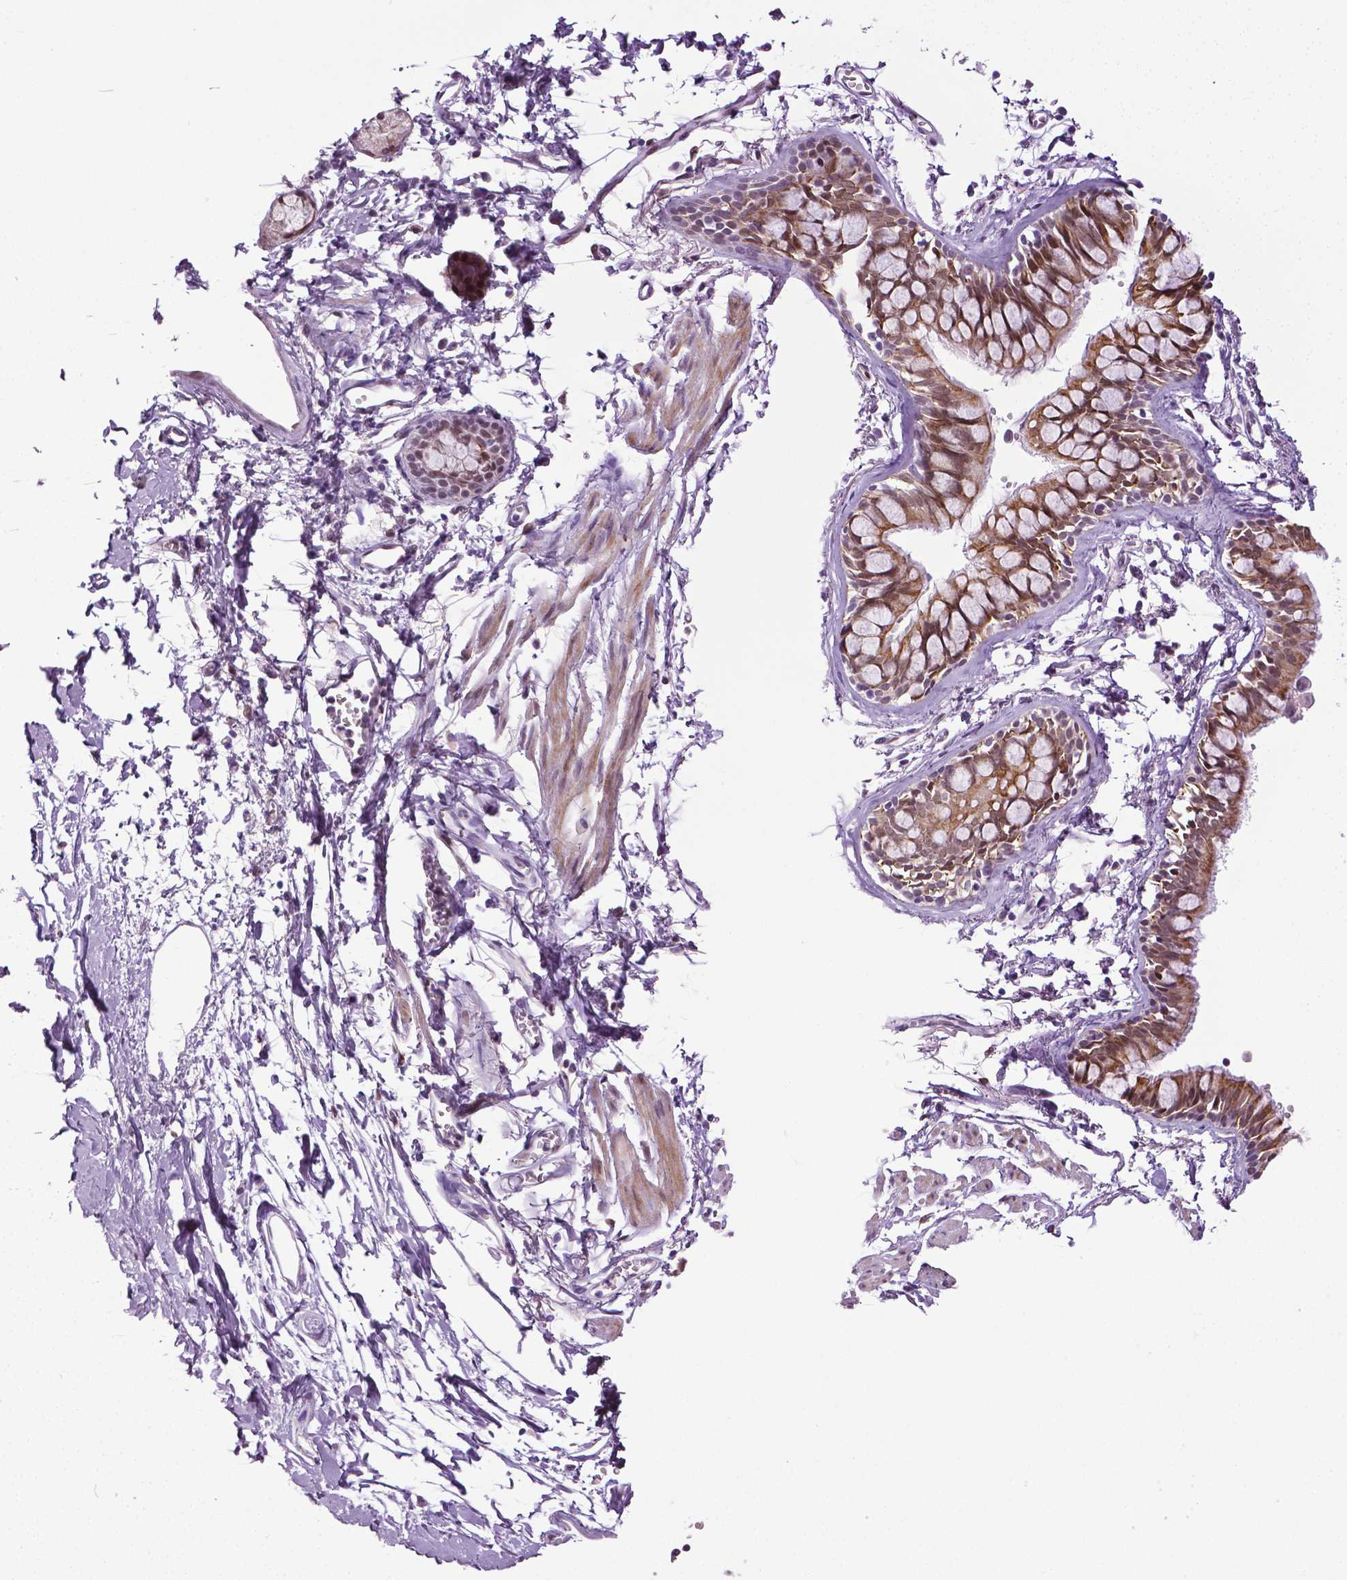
{"staining": {"intensity": "moderate", "quantity": "25%-75%", "location": "cytoplasmic/membranous,nuclear"}, "tissue": "bronchus", "cell_type": "Respiratory epithelial cells", "image_type": "normal", "snomed": [{"axis": "morphology", "description": "Normal tissue, NOS"}, {"axis": "topography", "description": "Cartilage tissue"}, {"axis": "topography", "description": "Bronchus"}], "caption": "Protein expression analysis of benign human bronchus reveals moderate cytoplasmic/membranous,nuclear staining in approximately 25%-75% of respiratory epithelial cells.", "gene": "PTGER3", "patient": {"sex": "female", "age": 59}}